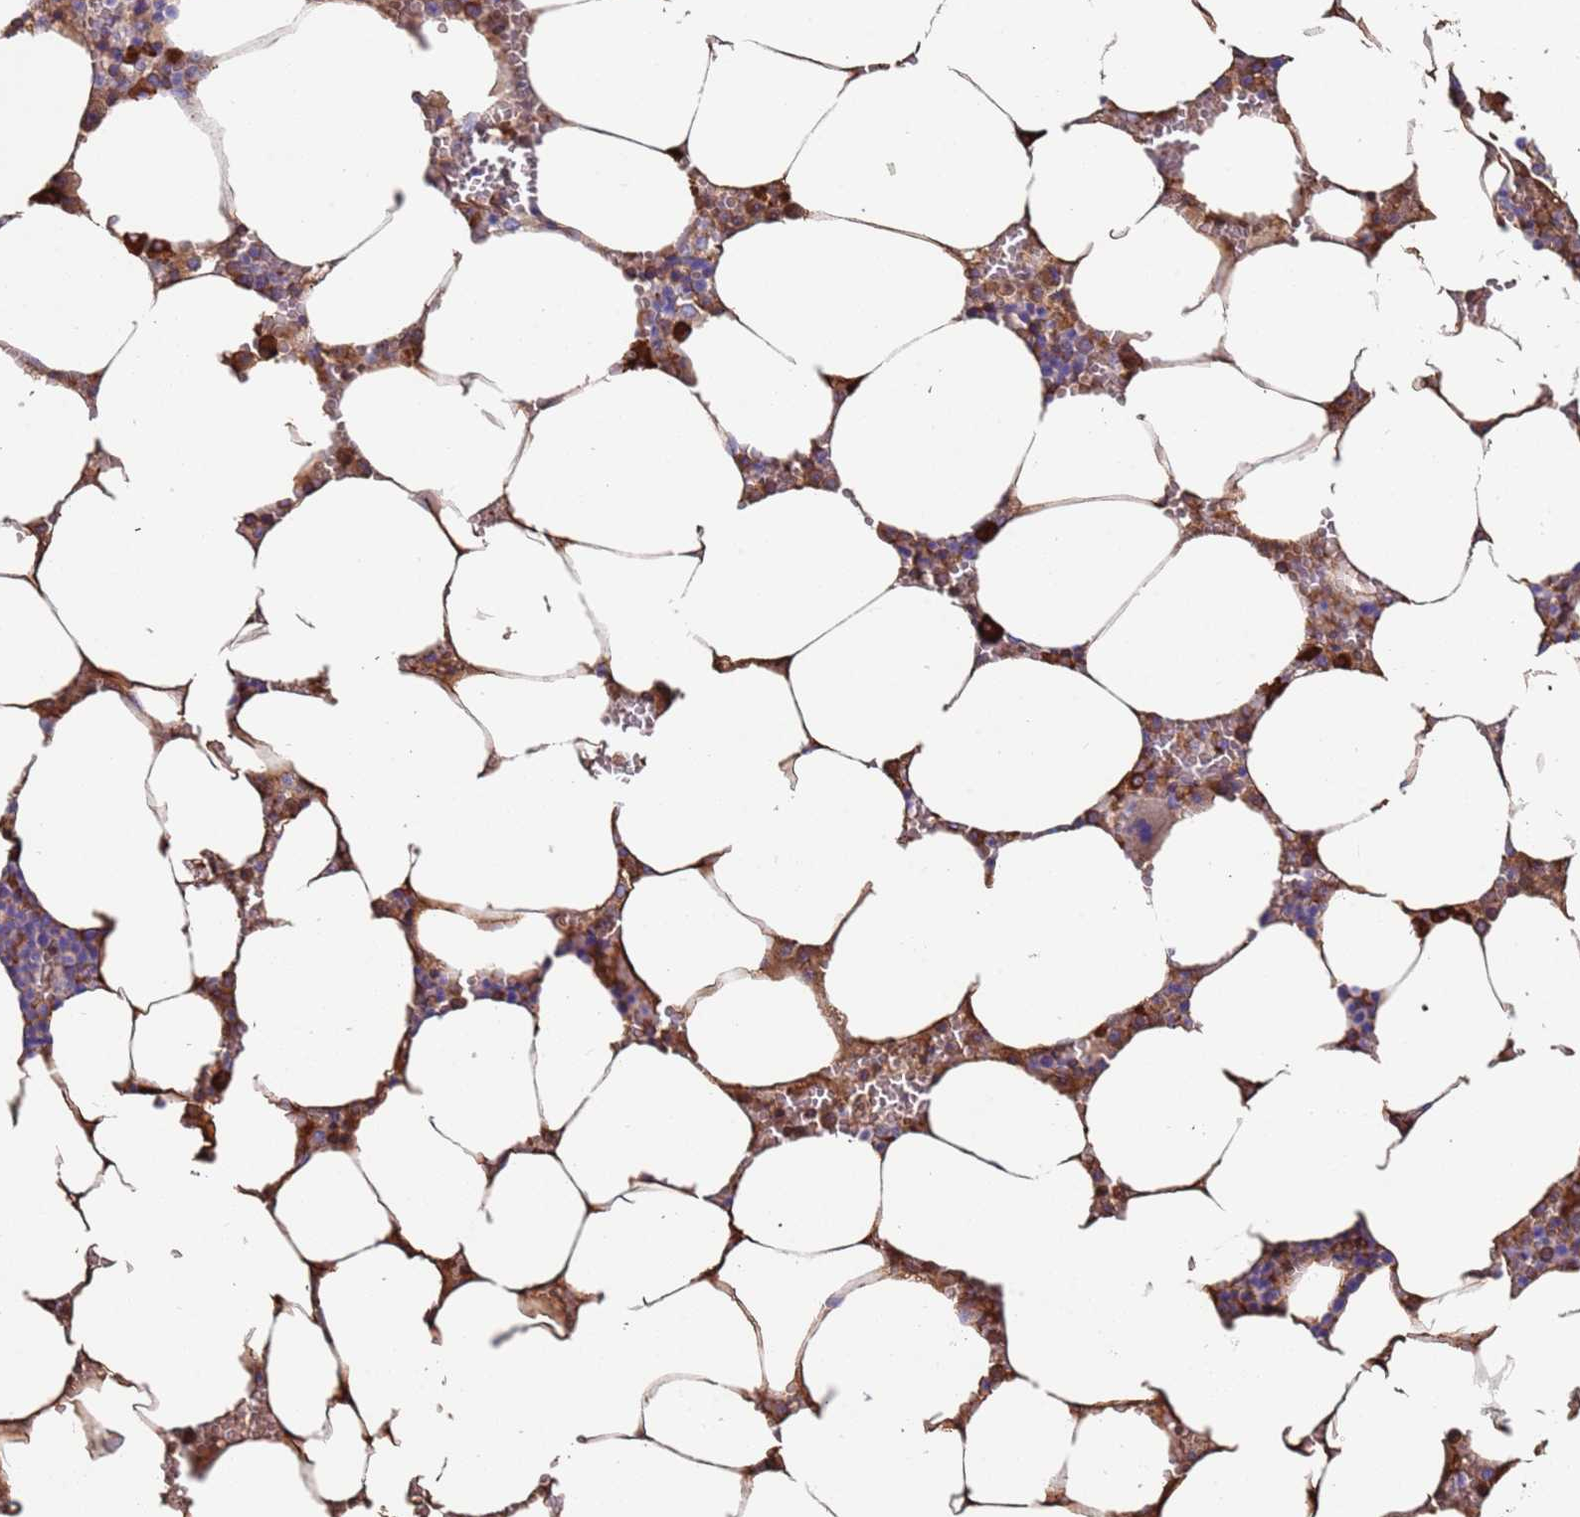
{"staining": {"intensity": "moderate", "quantity": ">75%", "location": "cytoplasmic/membranous"}, "tissue": "bone marrow", "cell_type": "Hematopoietic cells", "image_type": "normal", "snomed": [{"axis": "morphology", "description": "Normal tissue, NOS"}, {"axis": "topography", "description": "Bone marrow"}], "caption": "Approximately >75% of hematopoietic cells in unremarkable human bone marrow reveal moderate cytoplasmic/membranous protein positivity as visualized by brown immunohistochemical staining.", "gene": "CYSLTR2", "patient": {"sex": "male", "age": 70}}